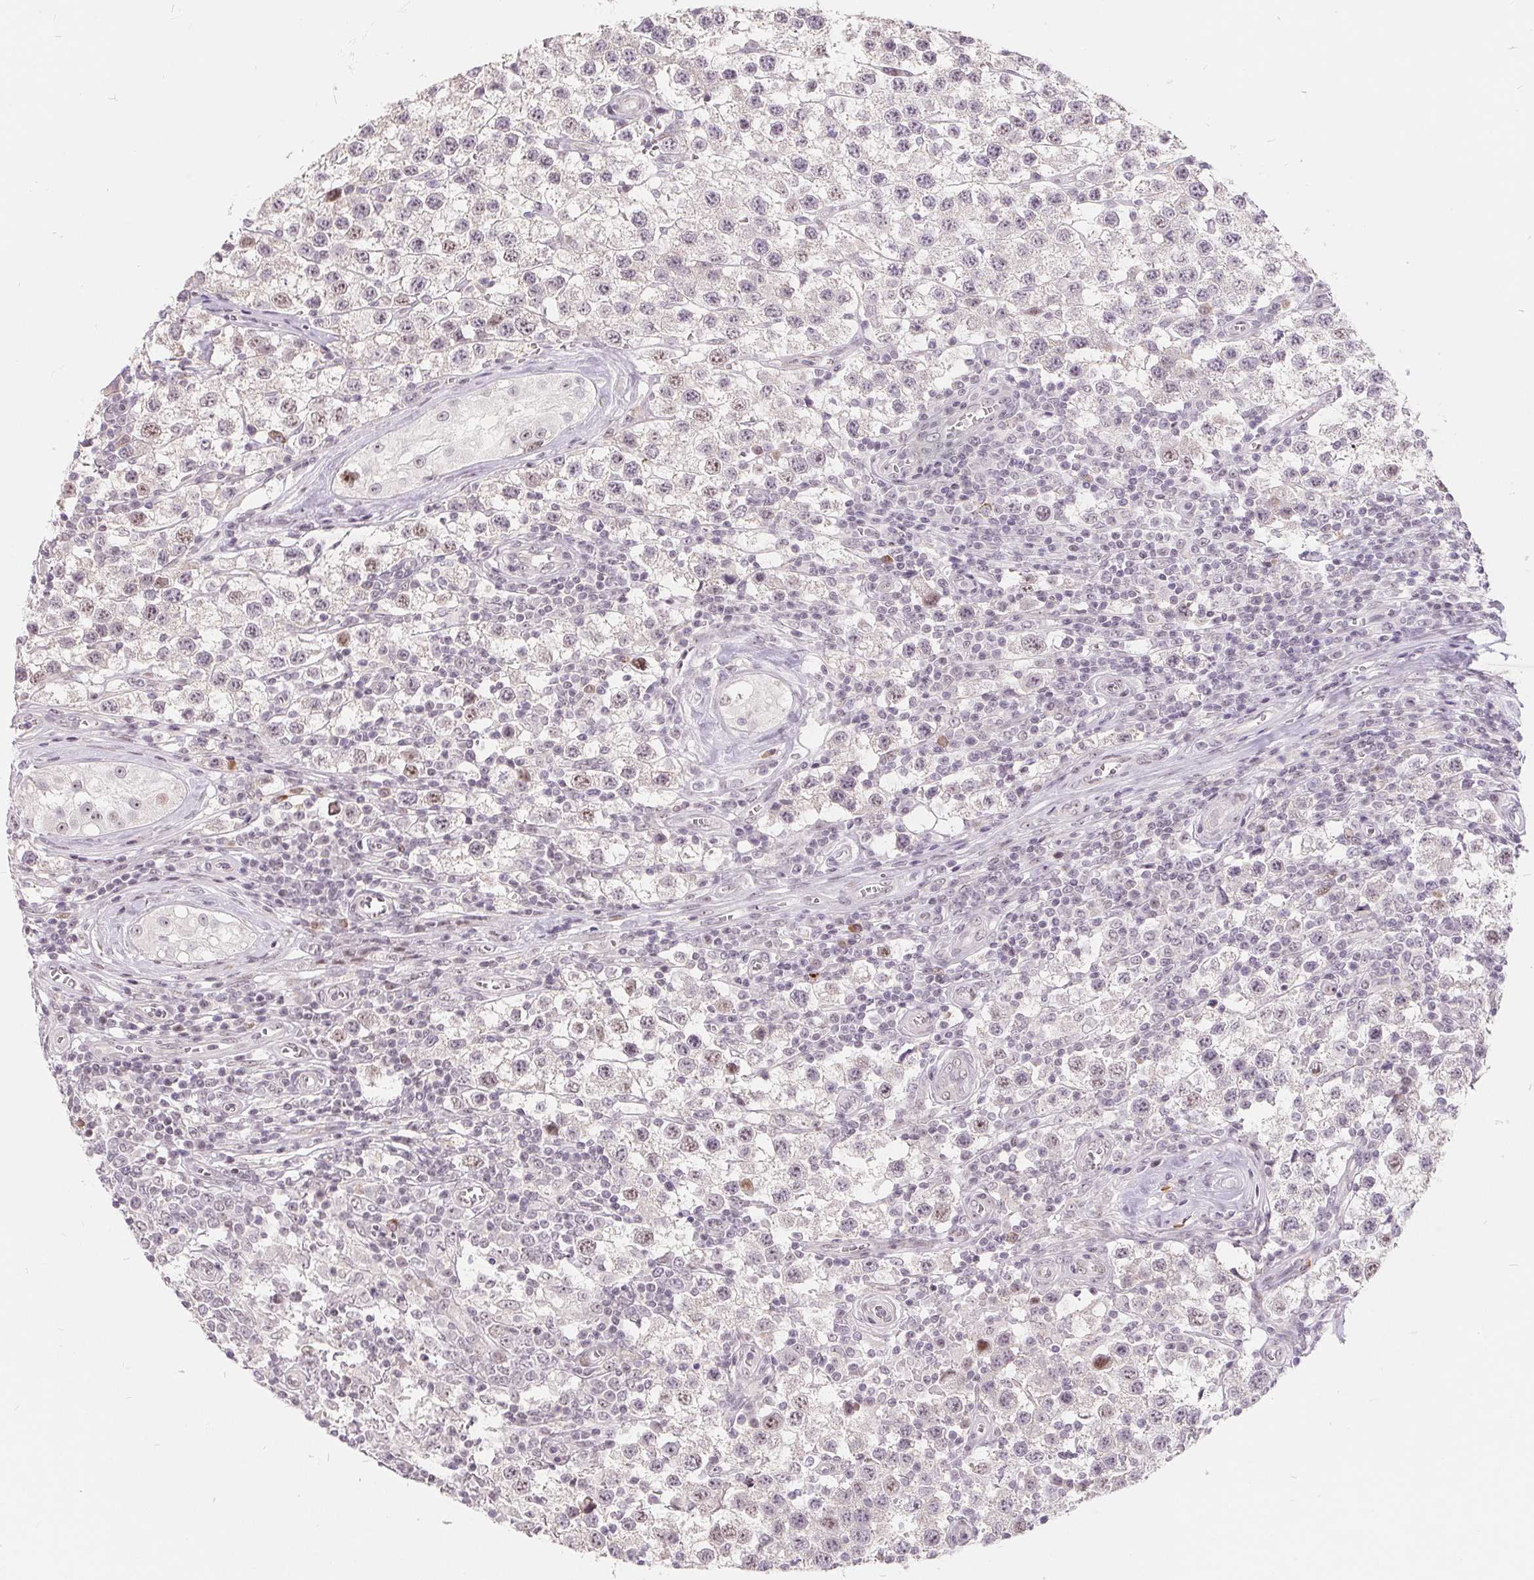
{"staining": {"intensity": "moderate", "quantity": "<25%", "location": "nuclear"}, "tissue": "testis cancer", "cell_type": "Tumor cells", "image_type": "cancer", "snomed": [{"axis": "morphology", "description": "Seminoma, NOS"}, {"axis": "topography", "description": "Testis"}], "caption": "Protein positivity by immunohistochemistry (IHC) shows moderate nuclear expression in approximately <25% of tumor cells in seminoma (testis). The staining was performed using DAB (3,3'-diaminobenzidine) to visualize the protein expression in brown, while the nuclei were stained in blue with hematoxylin (Magnification: 20x).", "gene": "NRG2", "patient": {"sex": "male", "age": 34}}